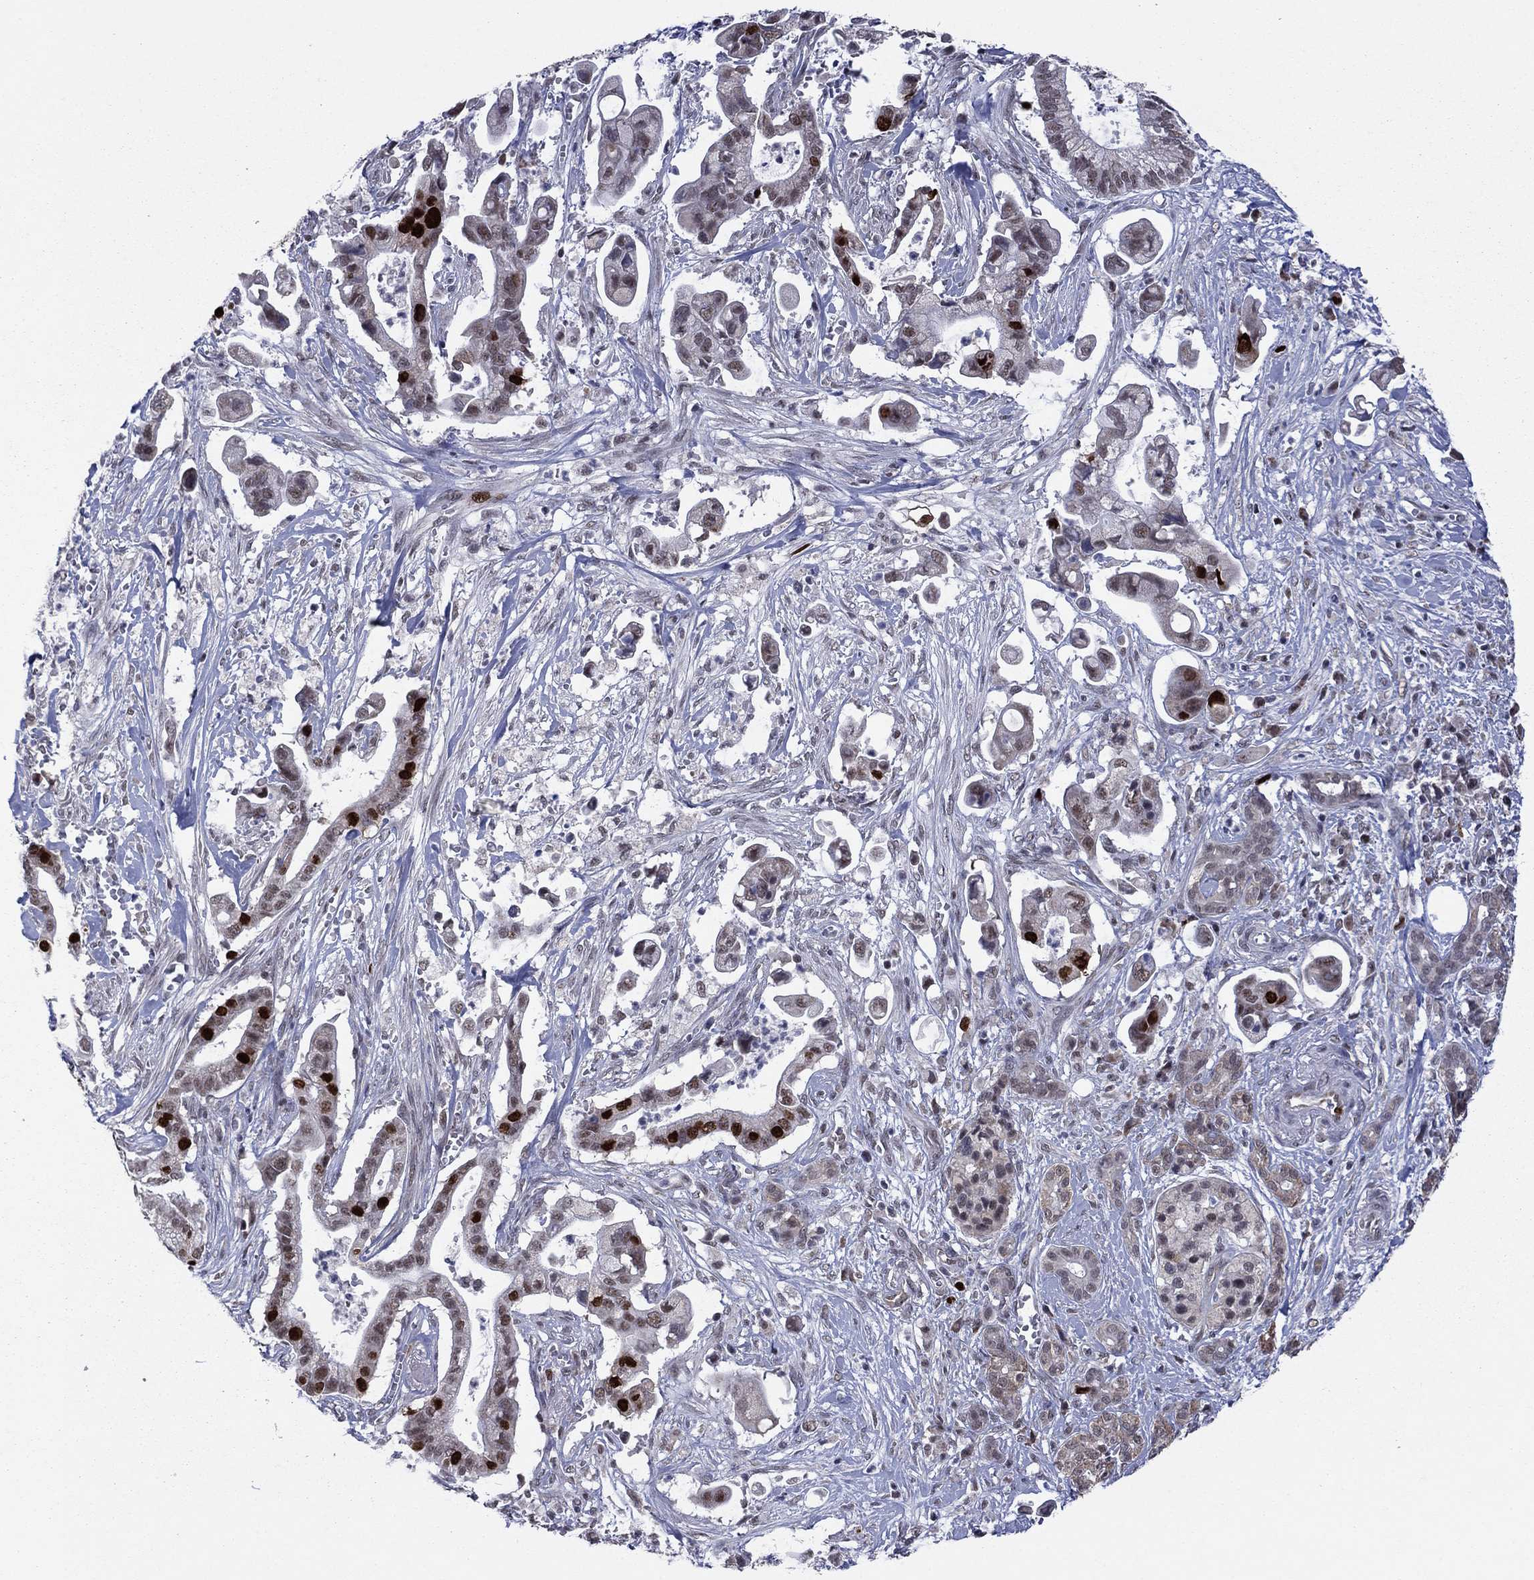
{"staining": {"intensity": "strong", "quantity": "25%-75%", "location": "nuclear"}, "tissue": "pancreatic cancer", "cell_type": "Tumor cells", "image_type": "cancer", "snomed": [{"axis": "morphology", "description": "Adenocarcinoma, NOS"}, {"axis": "topography", "description": "Pancreas"}], "caption": "The immunohistochemical stain labels strong nuclear staining in tumor cells of pancreatic cancer tissue. (DAB (3,3'-diaminobenzidine) = brown stain, brightfield microscopy at high magnification).", "gene": "CDCA5", "patient": {"sex": "male", "age": 61}}